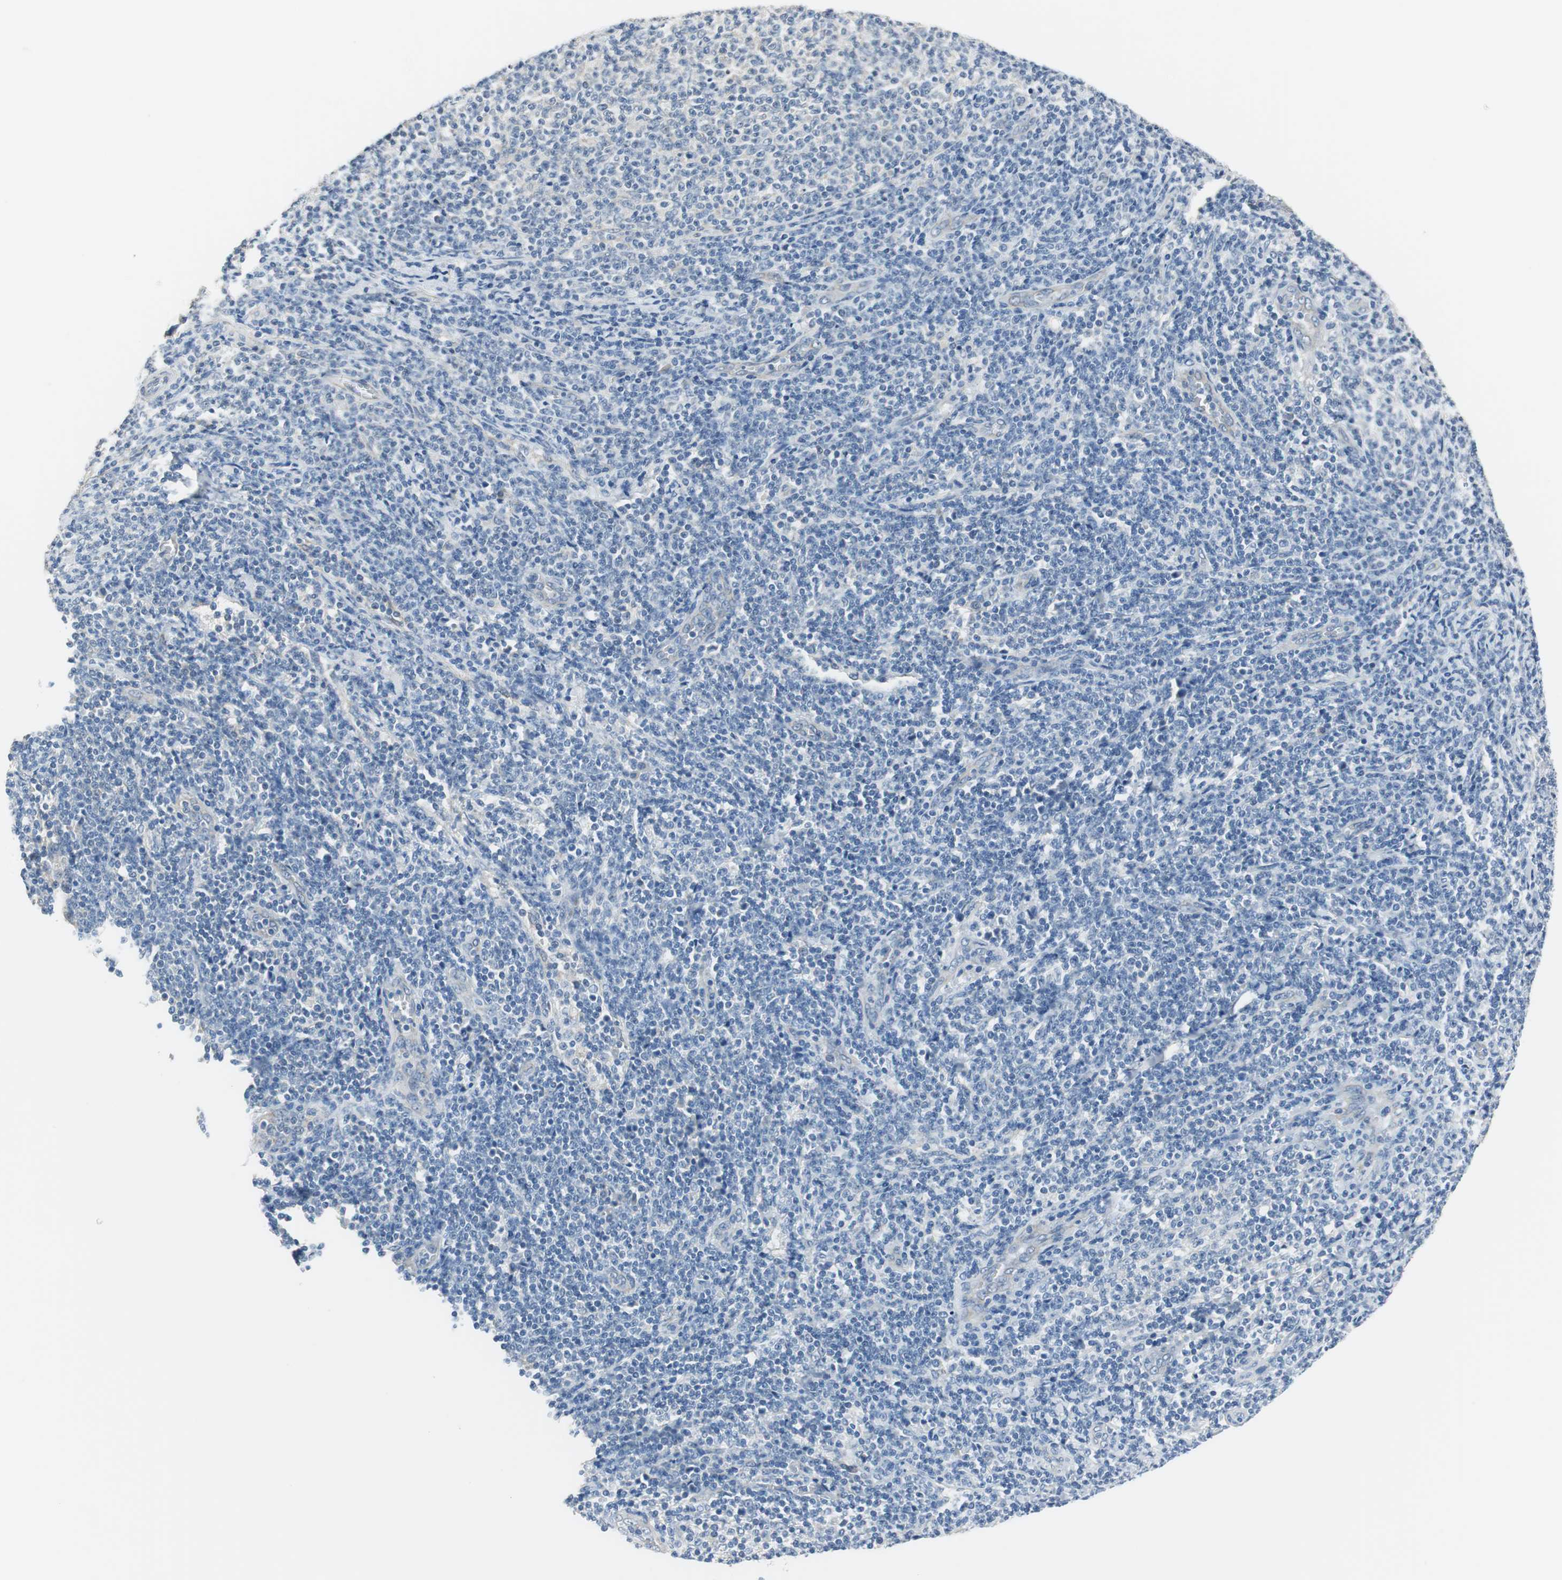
{"staining": {"intensity": "negative", "quantity": "none", "location": "none"}, "tissue": "lymphoma", "cell_type": "Tumor cells", "image_type": "cancer", "snomed": [{"axis": "morphology", "description": "Malignant lymphoma, non-Hodgkin's type, Low grade"}, {"axis": "topography", "description": "Lymph node"}], "caption": "This photomicrograph is of lymphoma stained with immunohistochemistry to label a protein in brown with the nuclei are counter-stained blue. There is no expression in tumor cells.", "gene": "ALDH4A1", "patient": {"sex": "male", "age": 66}}